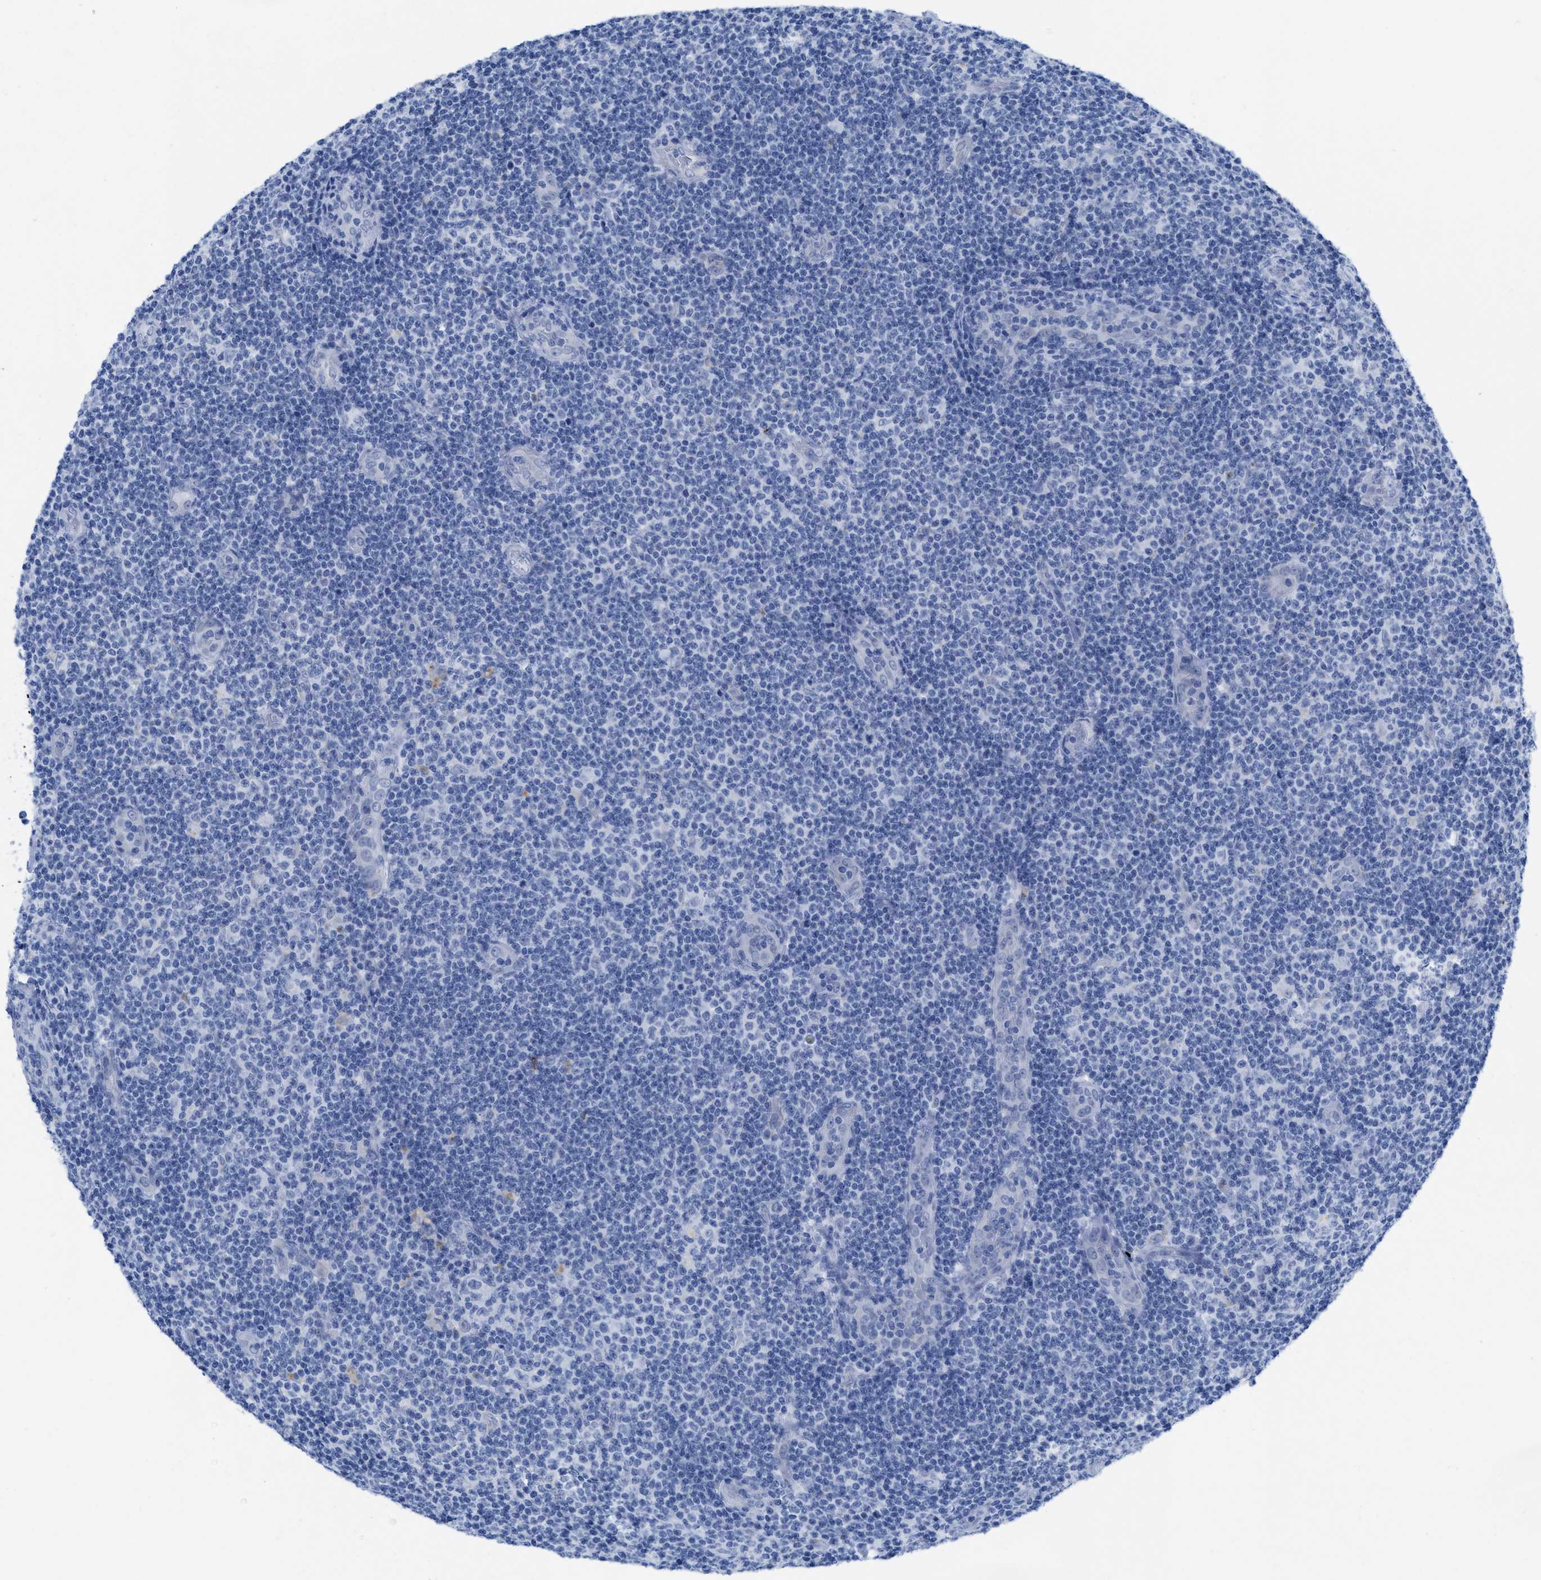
{"staining": {"intensity": "negative", "quantity": "none", "location": "none"}, "tissue": "lymphoma", "cell_type": "Tumor cells", "image_type": "cancer", "snomed": [{"axis": "morphology", "description": "Malignant lymphoma, non-Hodgkin's type, Low grade"}, {"axis": "topography", "description": "Lymph node"}], "caption": "DAB (3,3'-diaminobenzidine) immunohistochemical staining of lymphoma exhibits no significant expression in tumor cells.", "gene": "WDR4", "patient": {"sex": "male", "age": 83}}